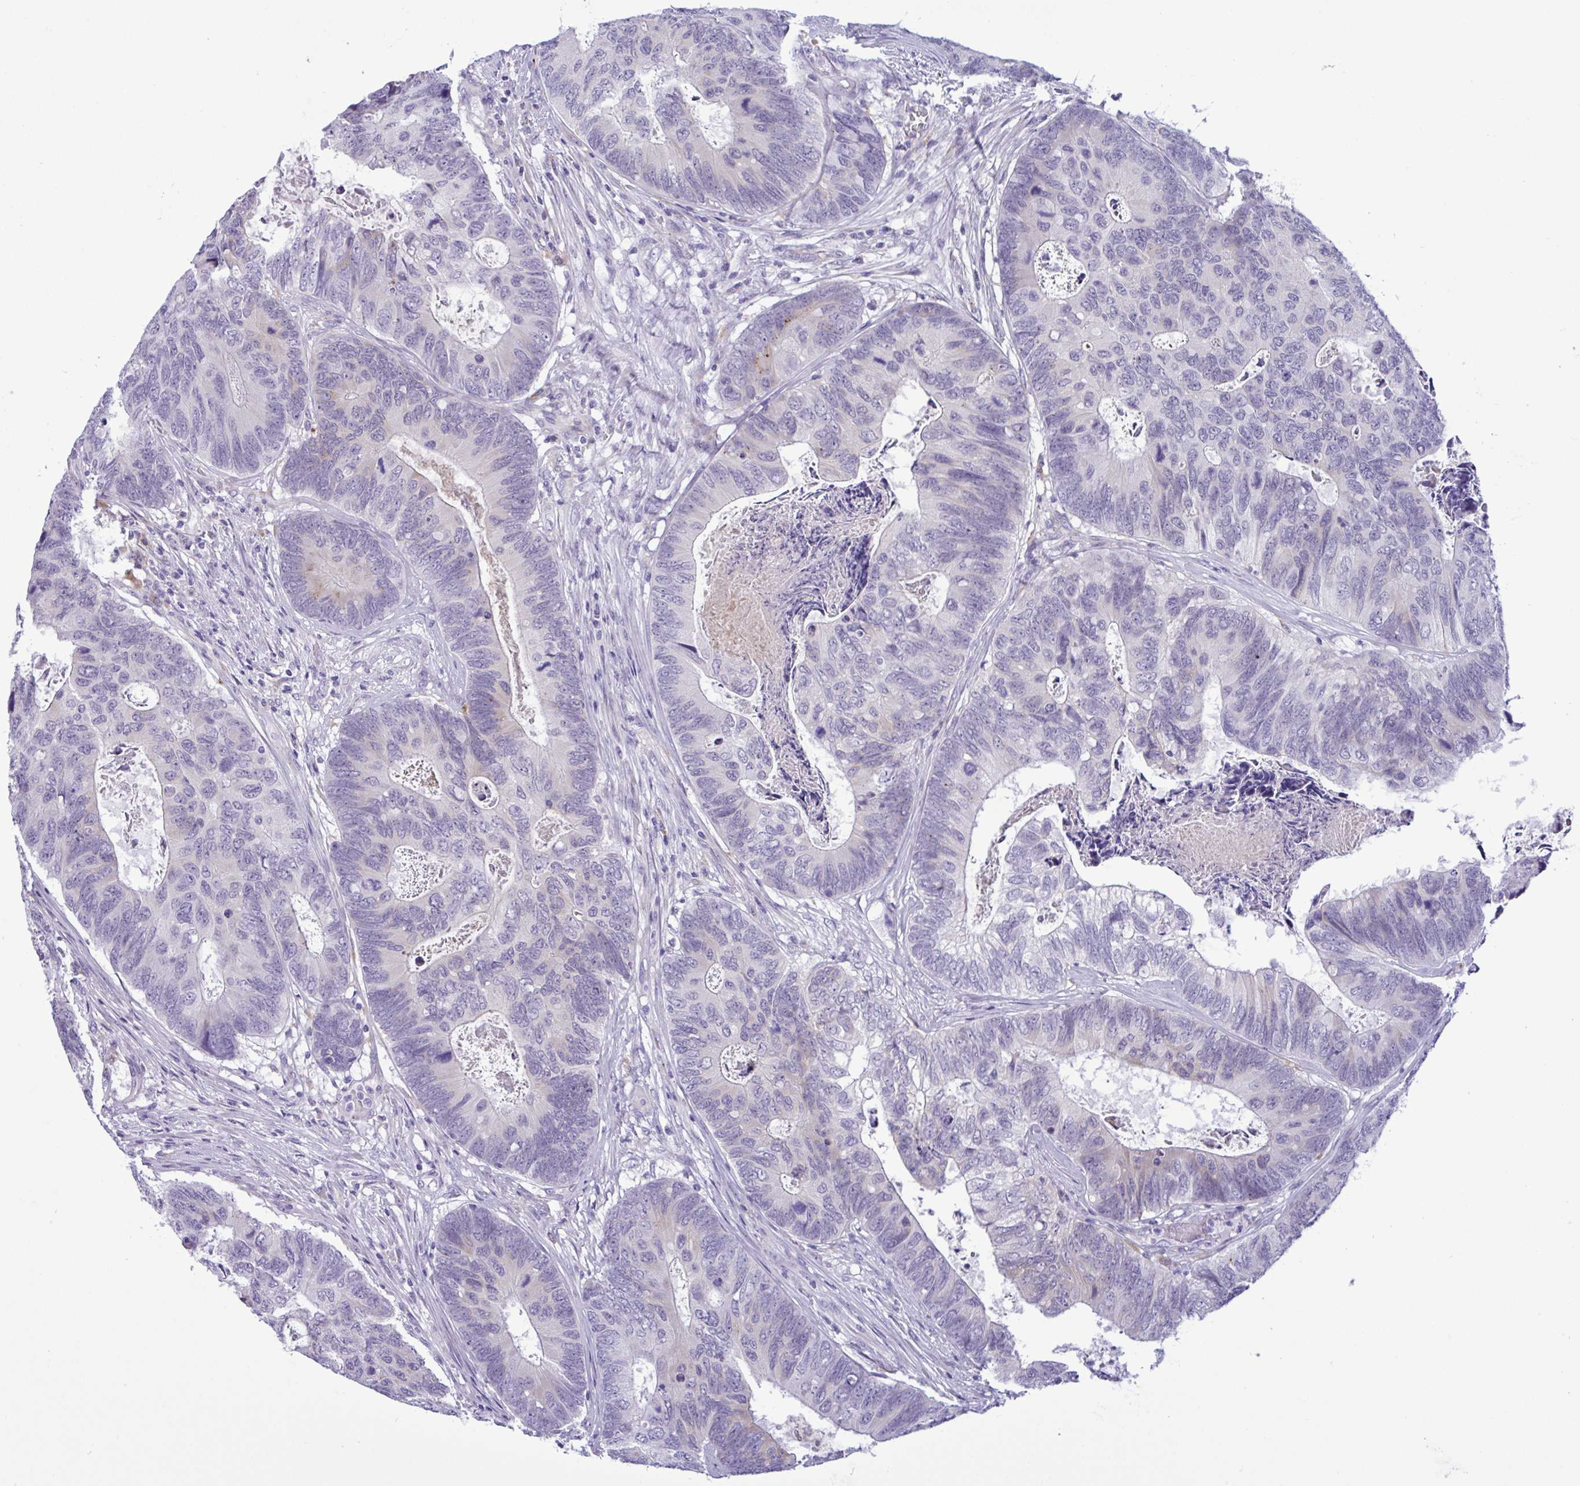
{"staining": {"intensity": "negative", "quantity": "none", "location": "none"}, "tissue": "colorectal cancer", "cell_type": "Tumor cells", "image_type": "cancer", "snomed": [{"axis": "morphology", "description": "Adenocarcinoma, NOS"}, {"axis": "topography", "description": "Colon"}], "caption": "Tumor cells are negative for brown protein staining in adenocarcinoma (colorectal).", "gene": "SREBF1", "patient": {"sex": "female", "age": 67}}